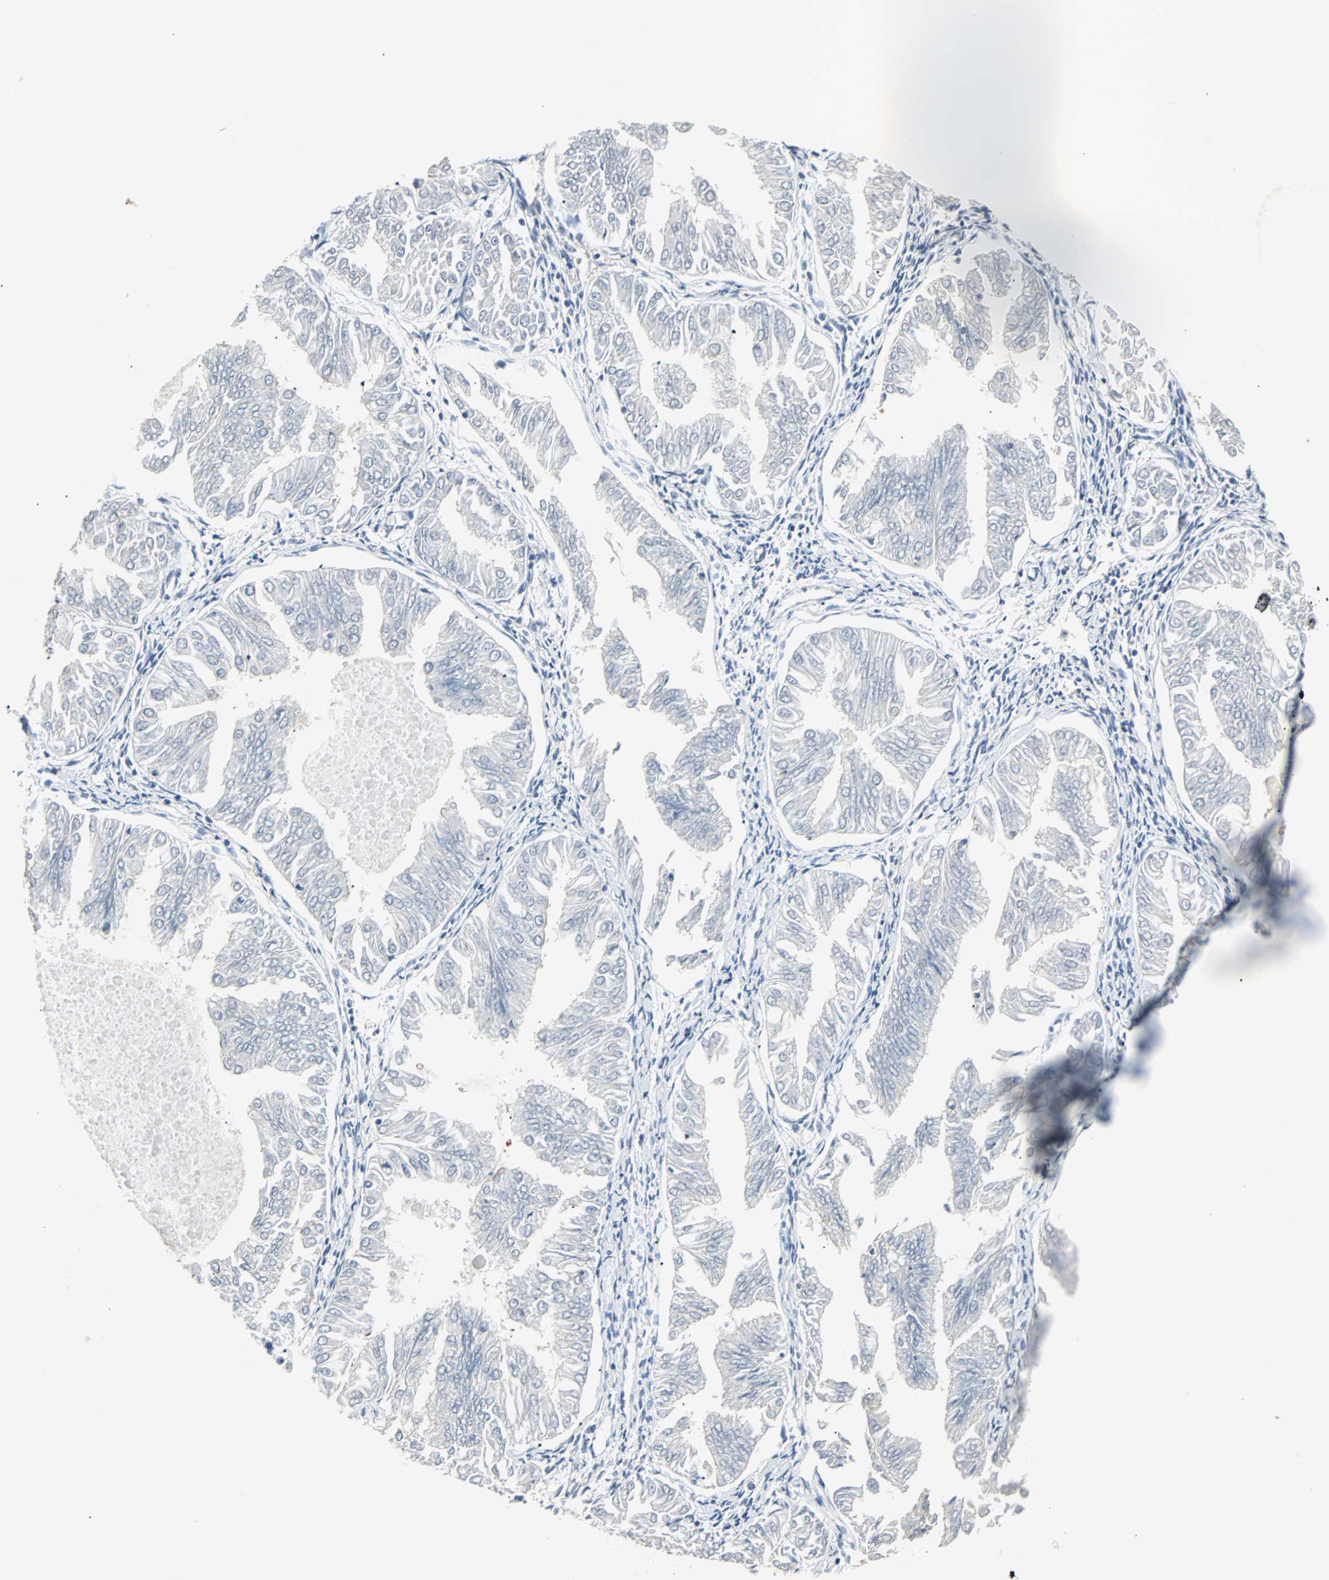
{"staining": {"intensity": "moderate", "quantity": "<25%", "location": "cytoplasmic/membranous"}, "tissue": "endometrial cancer", "cell_type": "Tumor cells", "image_type": "cancer", "snomed": [{"axis": "morphology", "description": "Adenocarcinoma, NOS"}, {"axis": "topography", "description": "Endometrium"}], "caption": "DAB immunohistochemical staining of endometrial cancer reveals moderate cytoplasmic/membranous protein staining in approximately <25% of tumor cells. Using DAB (3,3'-diaminobenzidine) (brown) and hematoxylin (blue) stains, captured at high magnification using brightfield microscopy.", "gene": "CMC2", "patient": {"sex": "female", "age": 53}}